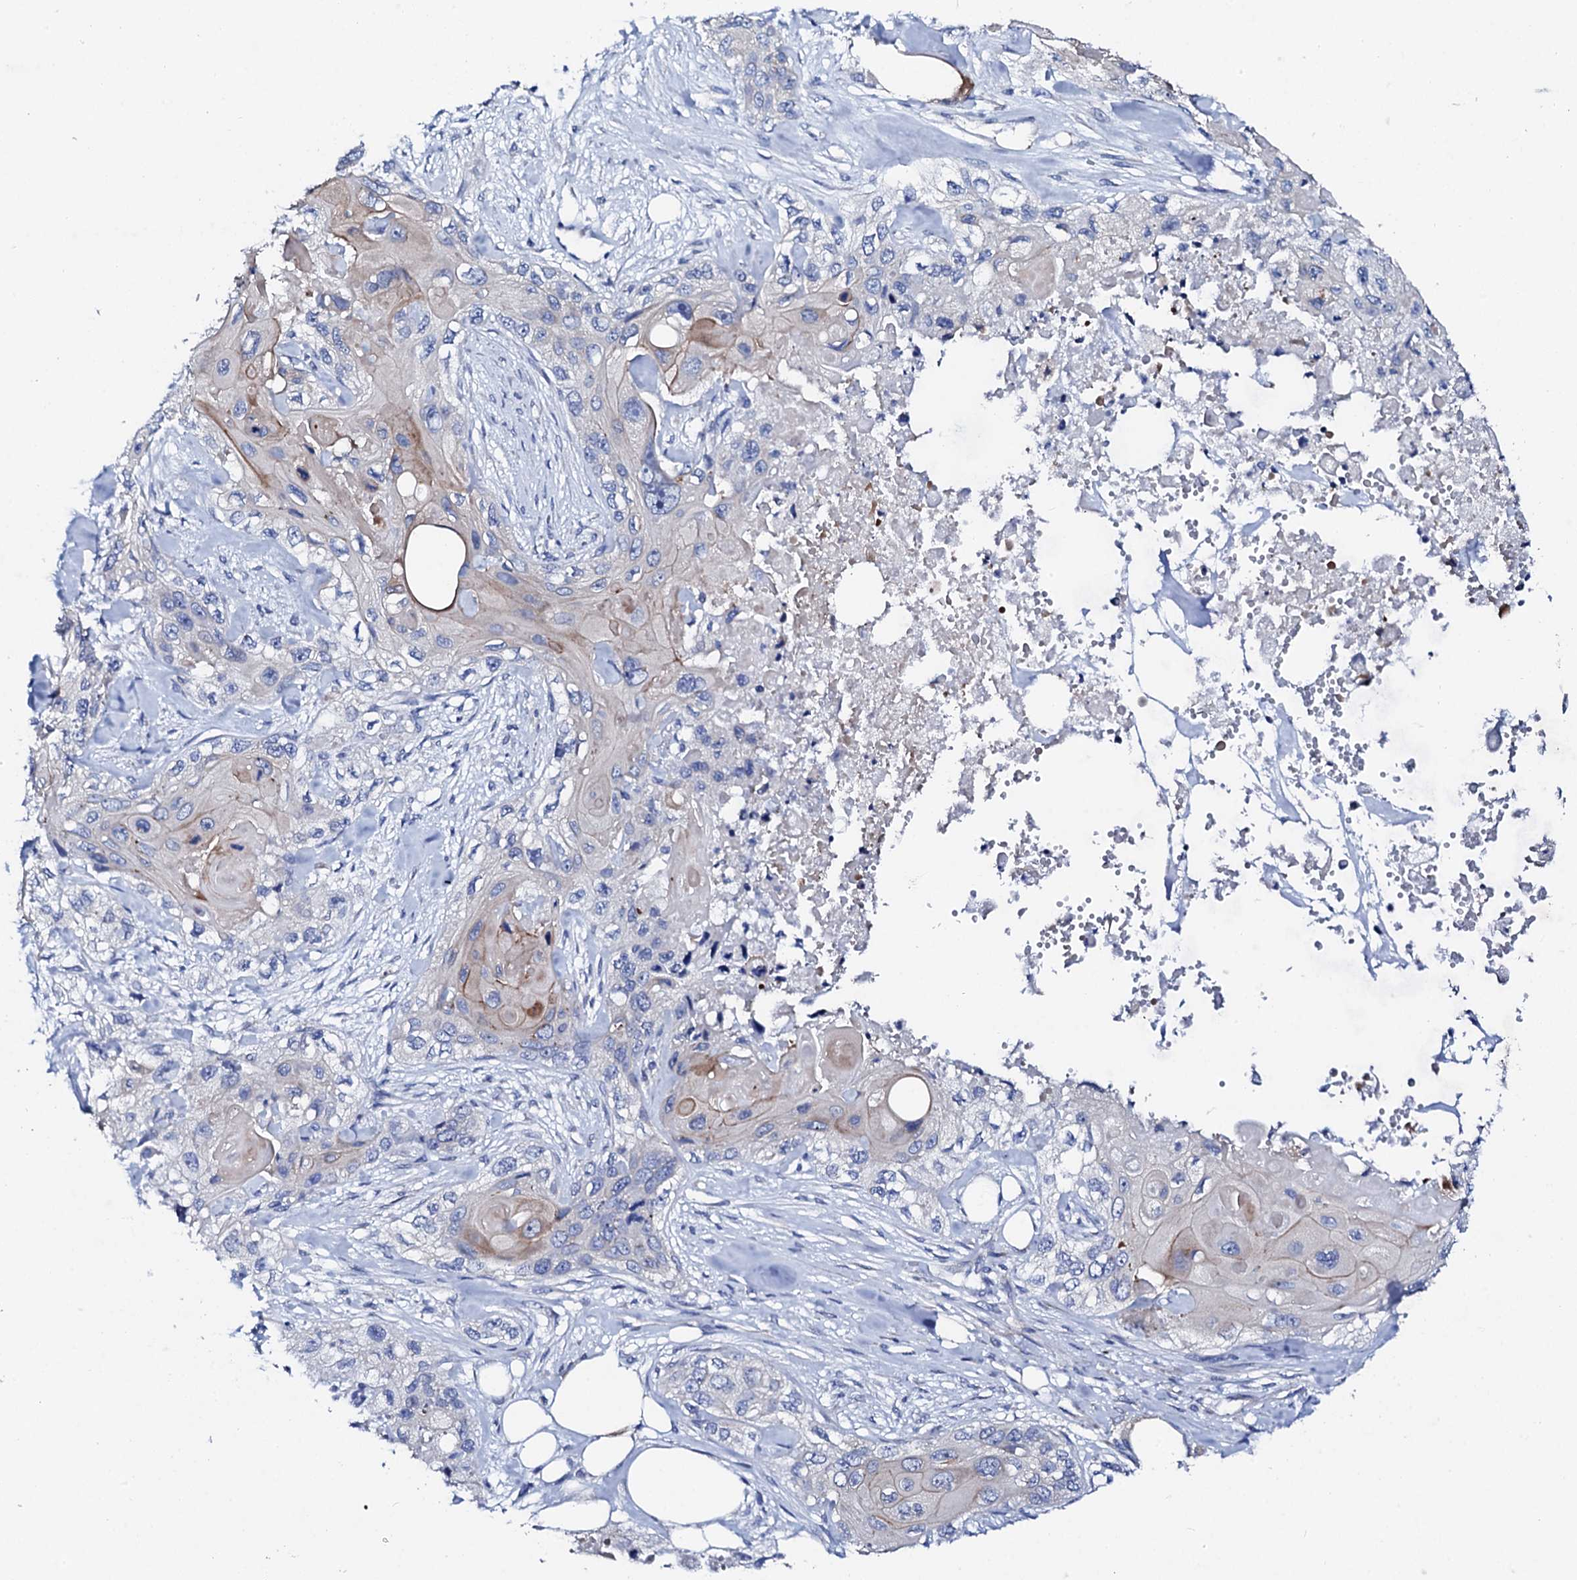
{"staining": {"intensity": "weak", "quantity": "<25%", "location": "cytoplasmic/membranous"}, "tissue": "skin cancer", "cell_type": "Tumor cells", "image_type": "cancer", "snomed": [{"axis": "morphology", "description": "Normal tissue, NOS"}, {"axis": "morphology", "description": "Squamous cell carcinoma, NOS"}, {"axis": "topography", "description": "Skin"}], "caption": "Immunohistochemistry (IHC) micrograph of neoplastic tissue: human skin squamous cell carcinoma stained with DAB (3,3'-diaminobenzidine) shows no significant protein expression in tumor cells. (DAB IHC visualized using brightfield microscopy, high magnification).", "gene": "TRDN", "patient": {"sex": "male", "age": 72}}